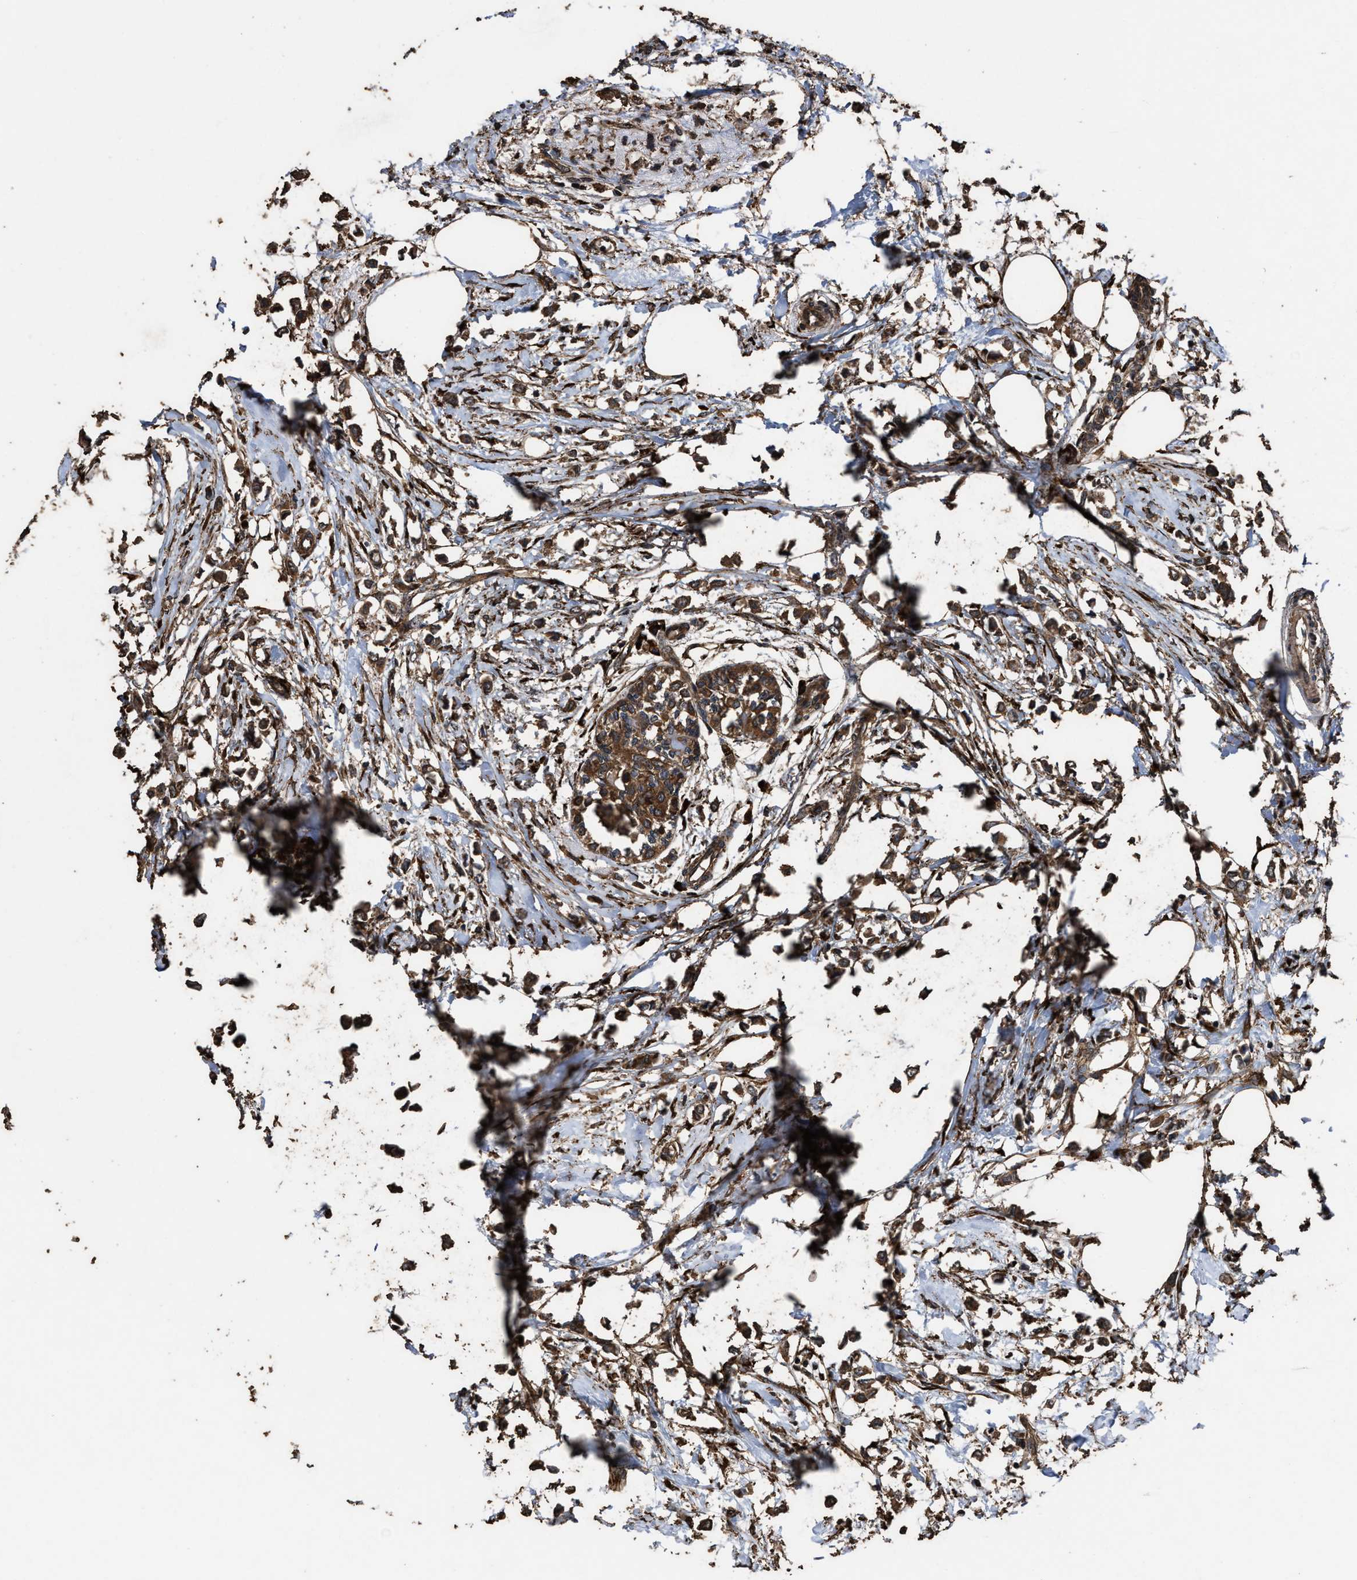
{"staining": {"intensity": "strong", "quantity": ">75%", "location": "cytoplasmic/membranous"}, "tissue": "breast cancer", "cell_type": "Tumor cells", "image_type": "cancer", "snomed": [{"axis": "morphology", "description": "Lobular carcinoma"}, {"axis": "topography", "description": "Breast"}], "caption": "Immunohistochemical staining of breast lobular carcinoma reveals strong cytoplasmic/membranous protein positivity in approximately >75% of tumor cells.", "gene": "ZMYND19", "patient": {"sex": "female", "age": 51}}